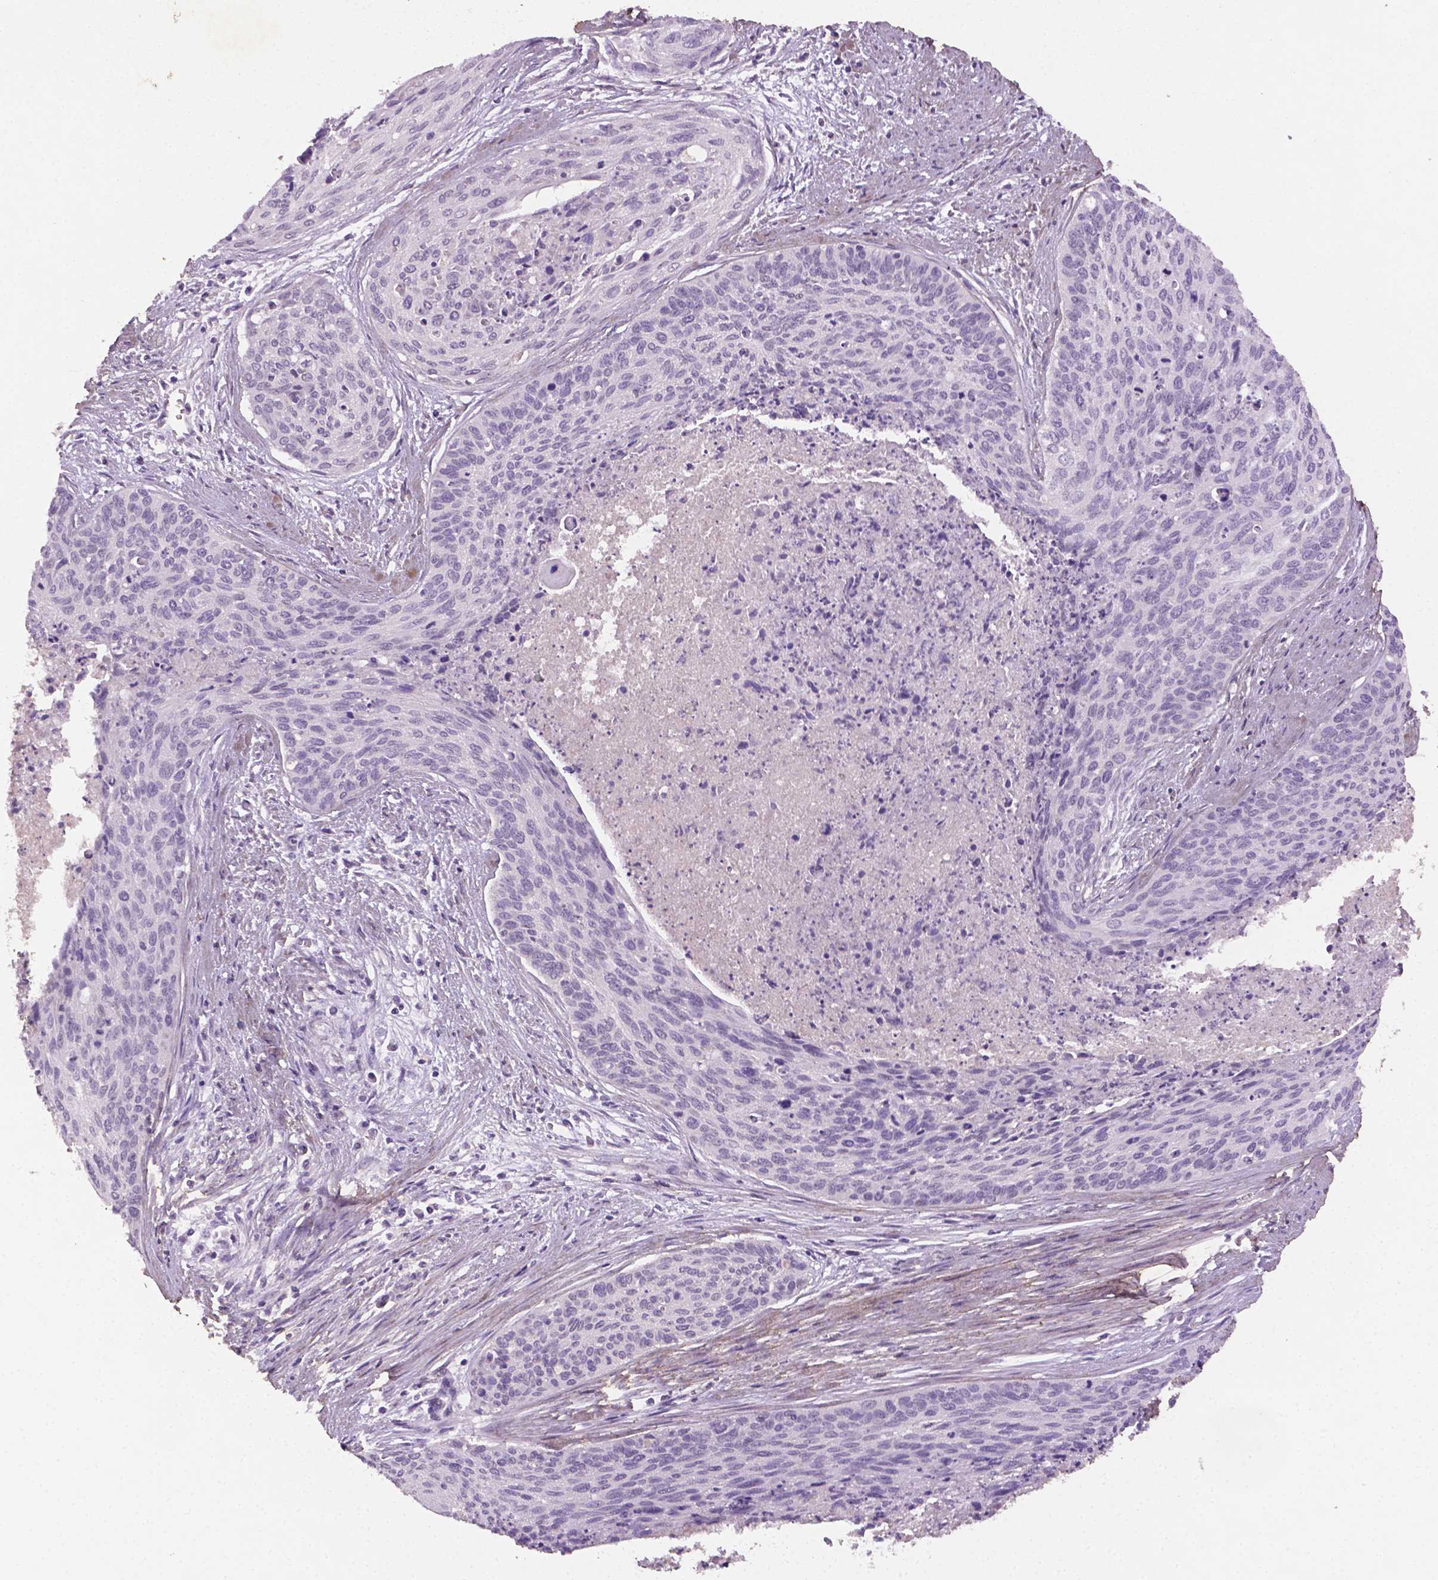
{"staining": {"intensity": "negative", "quantity": "none", "location": "none"}, "tissue": "cervical cancer", "cell_type": "Tumor cells", "image_type": "cancer", "snomed": [{"axis": "morphology", "description": "Squamous cell carcinoma, NOS"}, {"axis": "topography", "description": "Cervix"}], "caption": "Cervical cancer (squamous cell carcinoma) was stained to show a protein in brown. There is no significant expression in tumor cells.", "gene": "DLG2", "patient": {"sex": "female", "age": 55}}